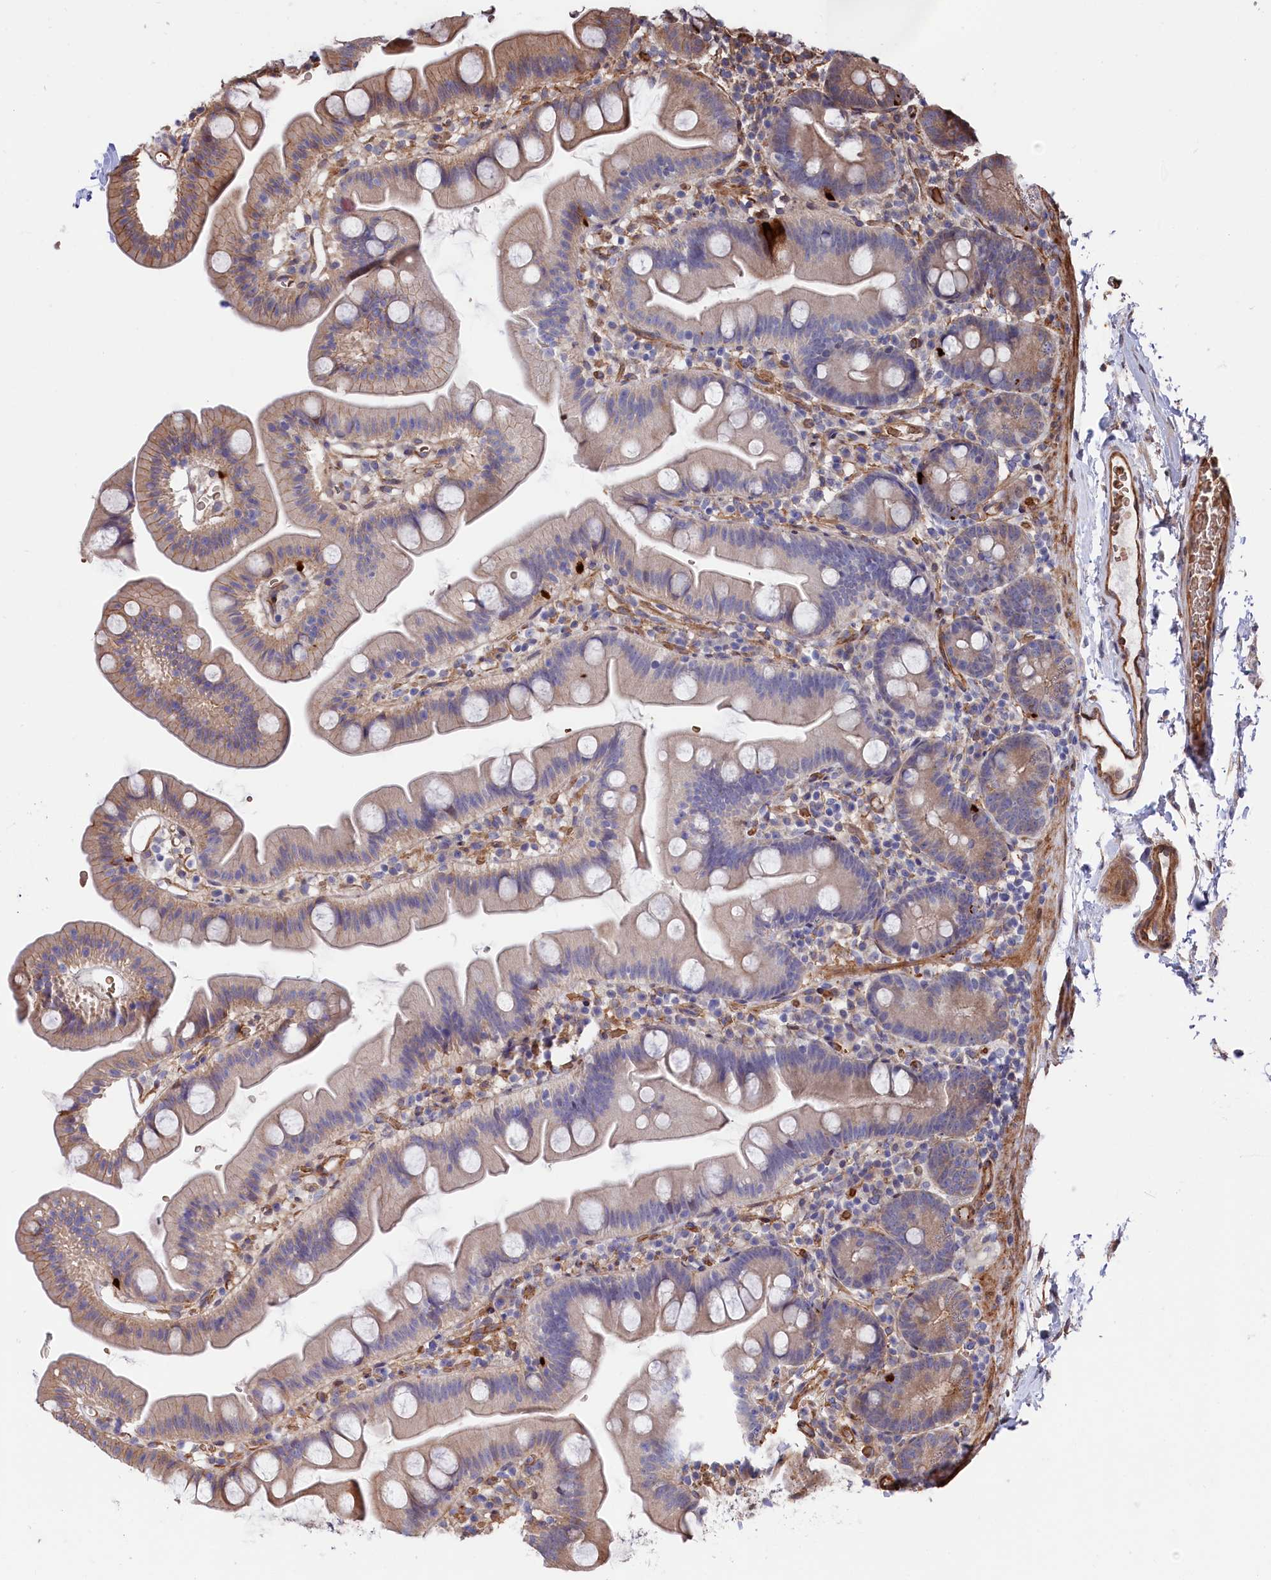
{"staining": {"intensity": "weak", "quantity": "25%-75%", "location": "cytoplasmic/membranous"}, "tissue": "small intestine", "cell_type": "Glandular cells", "image_type": "normal", "snomed": [{"axis": "morphology", "description": "Normal tissue, NOS"}, {"axis": "topography", "description": "Small intestine"}], "caption": "Immunohistochemistry (DAB (3,3'-diaminobenzidine)) staining of normal human small intestine displays weak cytoplasmic/membranous protein positivity in about 25%-75% of glandular cells.", "gene": "TNKS1BP1", "patient": {"sex": "female", "age": 68}}